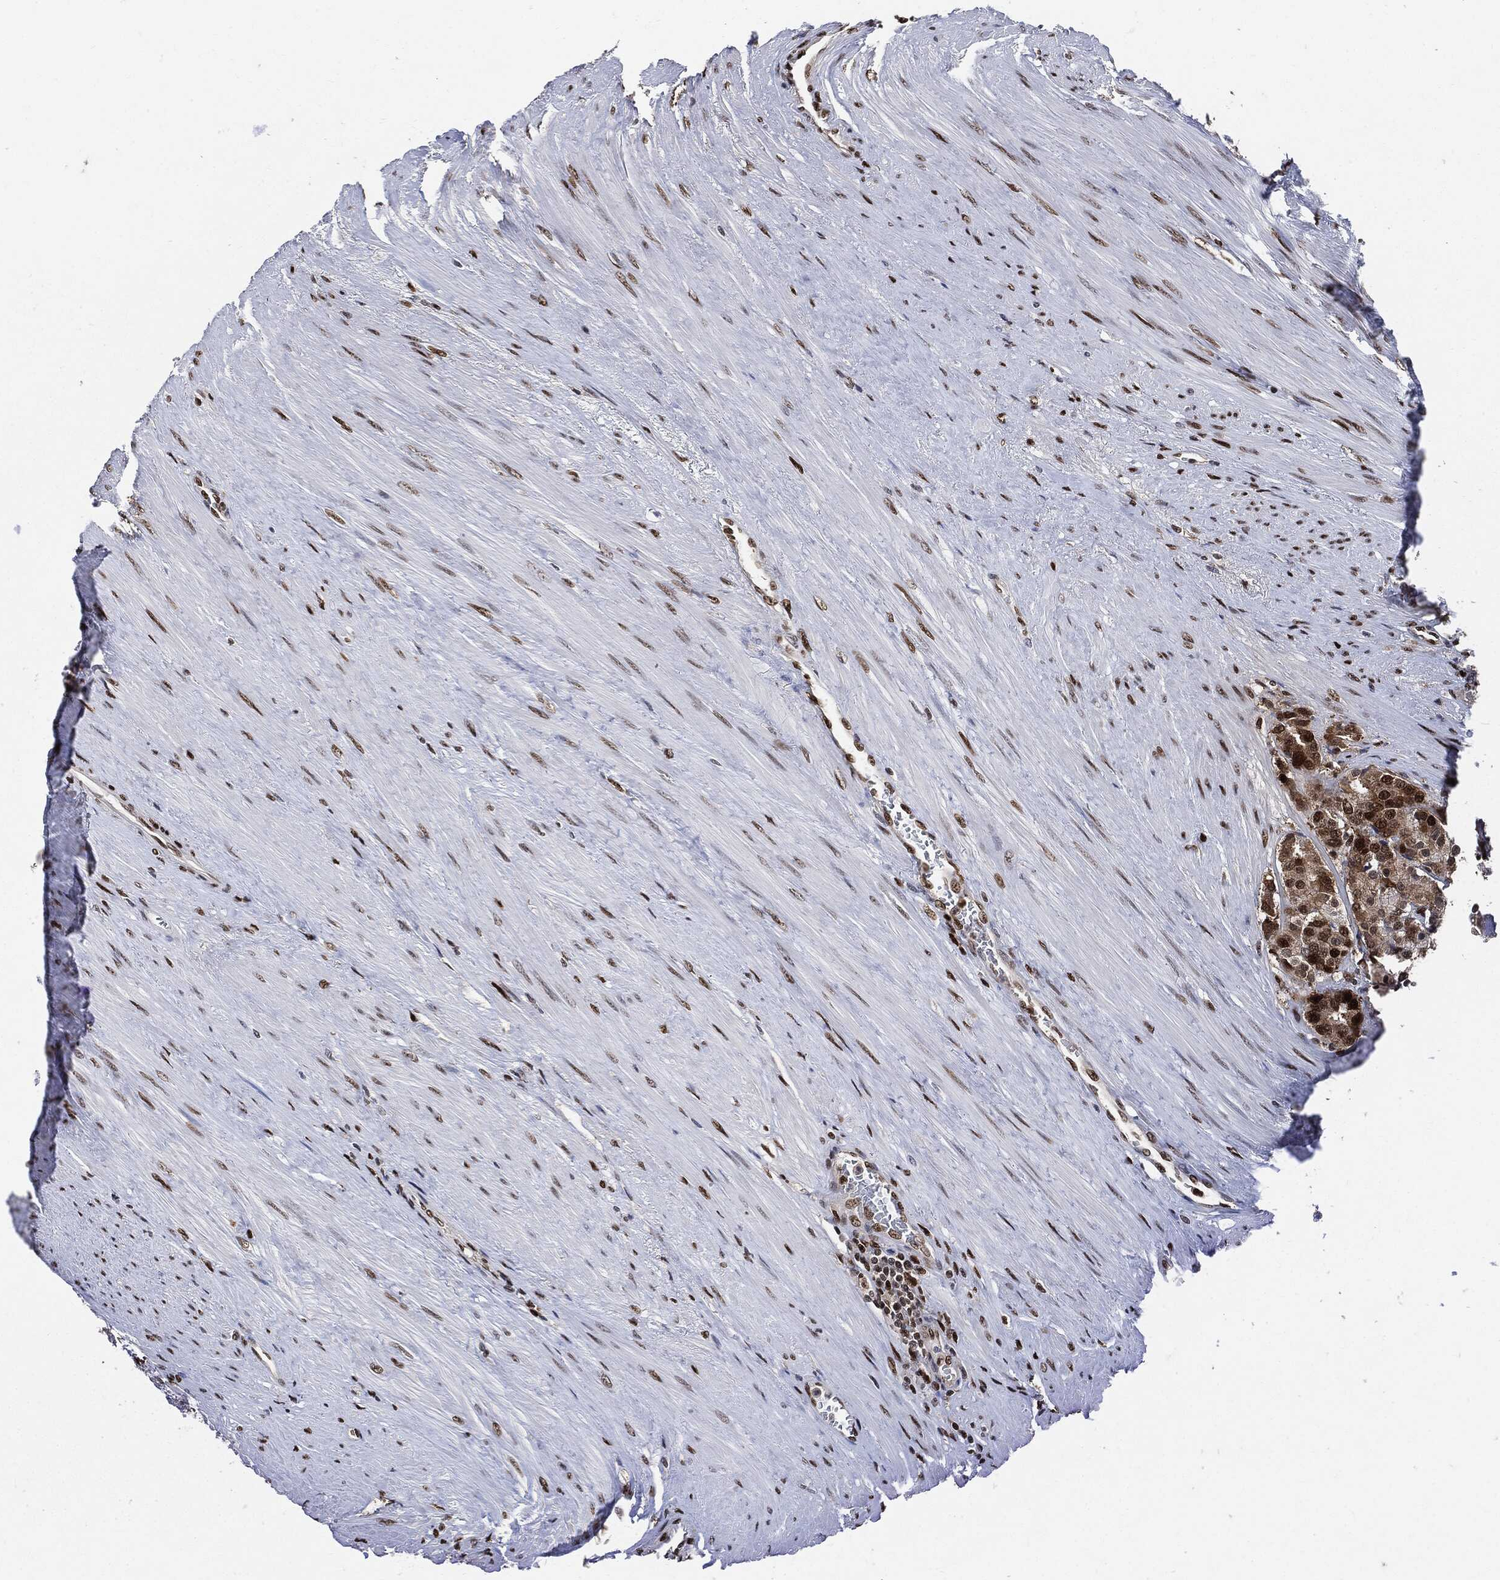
{"staining": {"intensity": "strong", "quantity": "25%-75%", "location": "nuclear"}, "tissue": "prostate cancer", "cell_type": "Tumor cells", "image_type": "cancer", "snomed": [{"axis": "morphology", "description": "Adenocarcinoma, NOS"}, {"axis": "topography", "description": "Prostate"}], "caption": "Prostate cancer stained for a protein shows strong nuclear positivity in tumor cells.", "gene": "PCNA", "patient": {"sex": "male", "age": 69}}